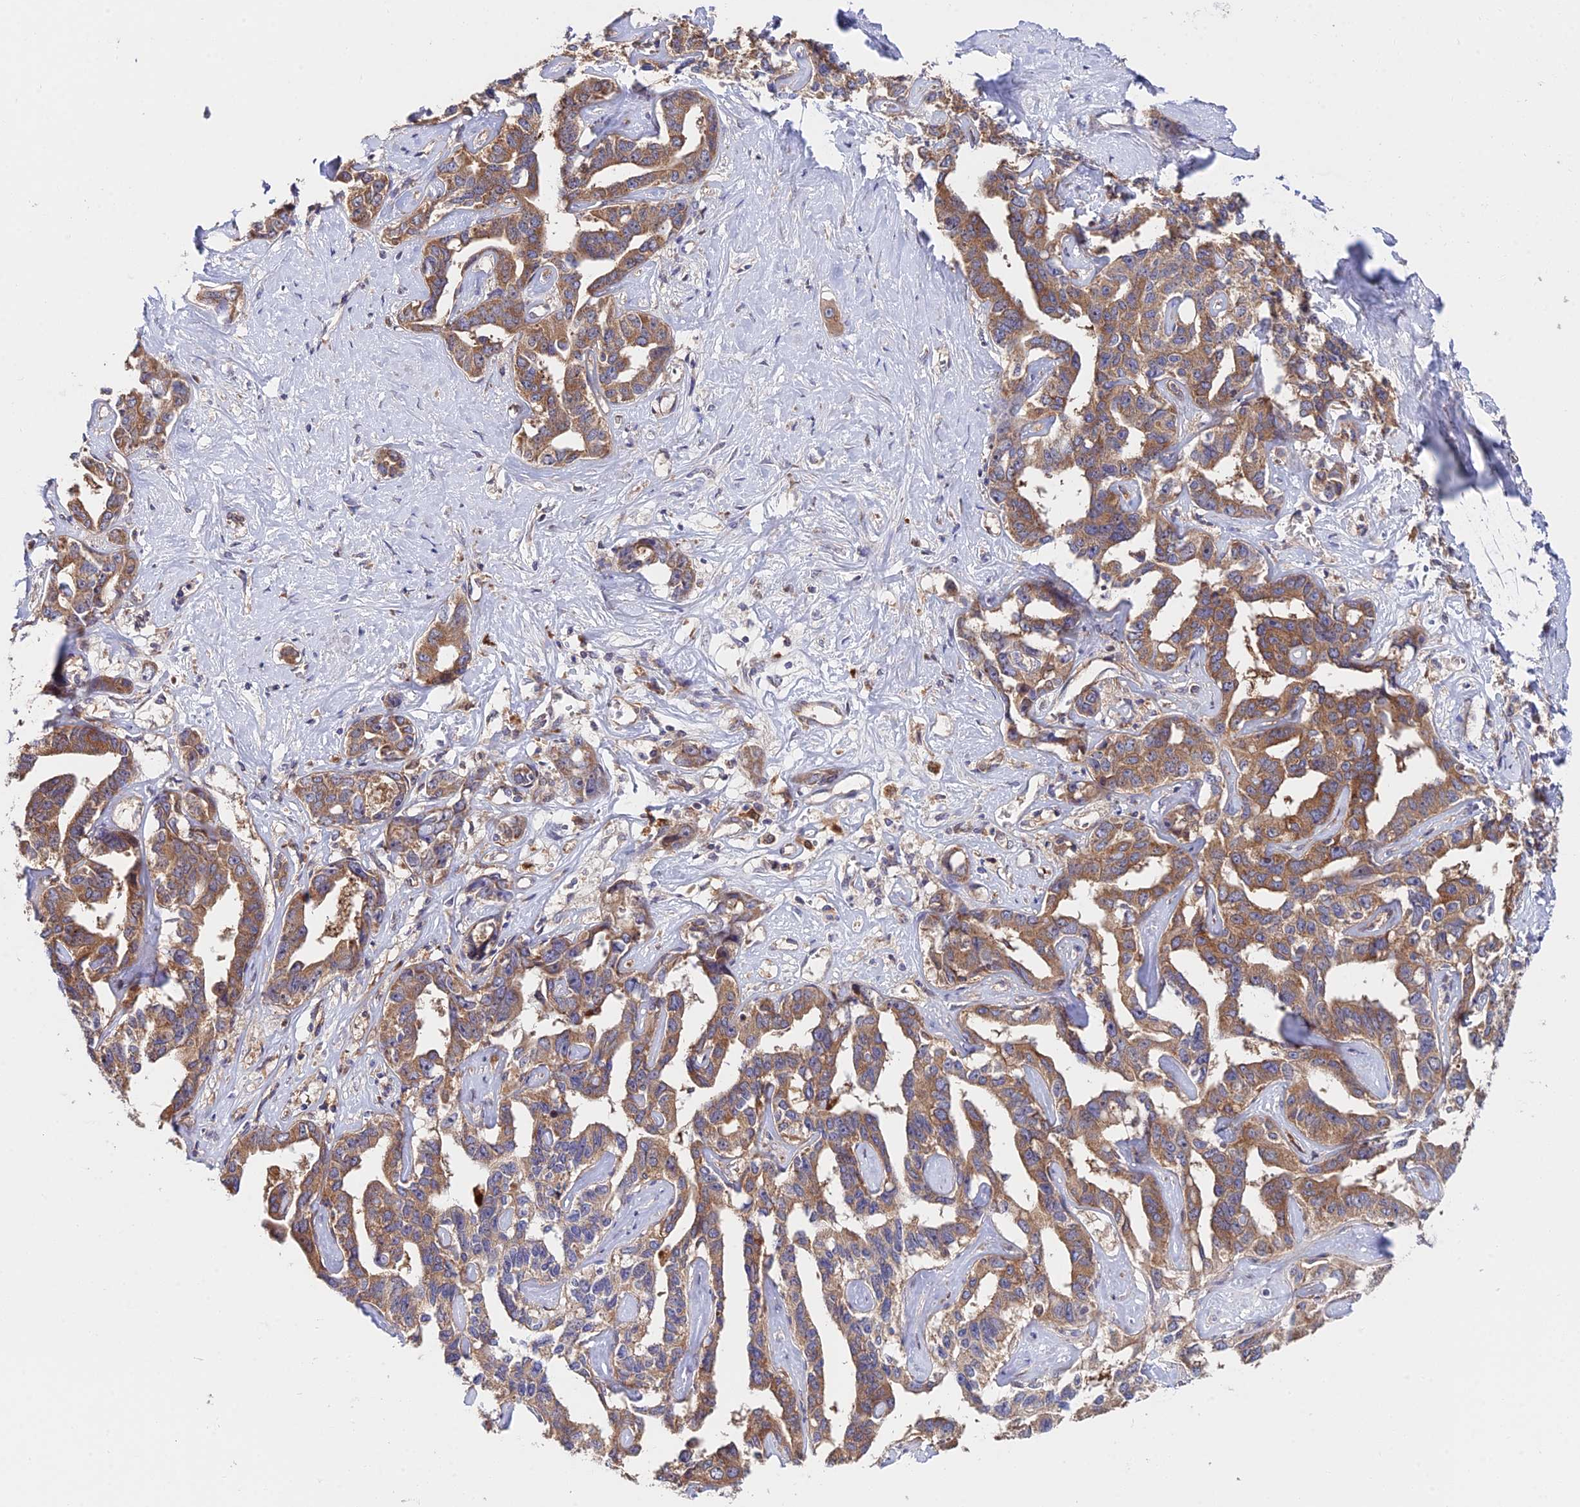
{"staining": {"intensity": "moderate", "quantity": ">75%", "location": "cytoplasmic/membranous"}, "tissue": "liver cancer", "cell_type": "Tumor cells", "image_type": "cancer", "snomed": [{"axis": "morphology", "description": "Cholangiocarcinoma"}, {"axis": "topography", "description": "Liver"}], "caption": "Brown immunohistochemical staining in human liver cholangiocarcinoma reveals moderate cytoplasmic/membranous staining in about >75% of tumor cells.", "gene": "CDC37L1", "patient": {"sex": "male", "age": 59}}